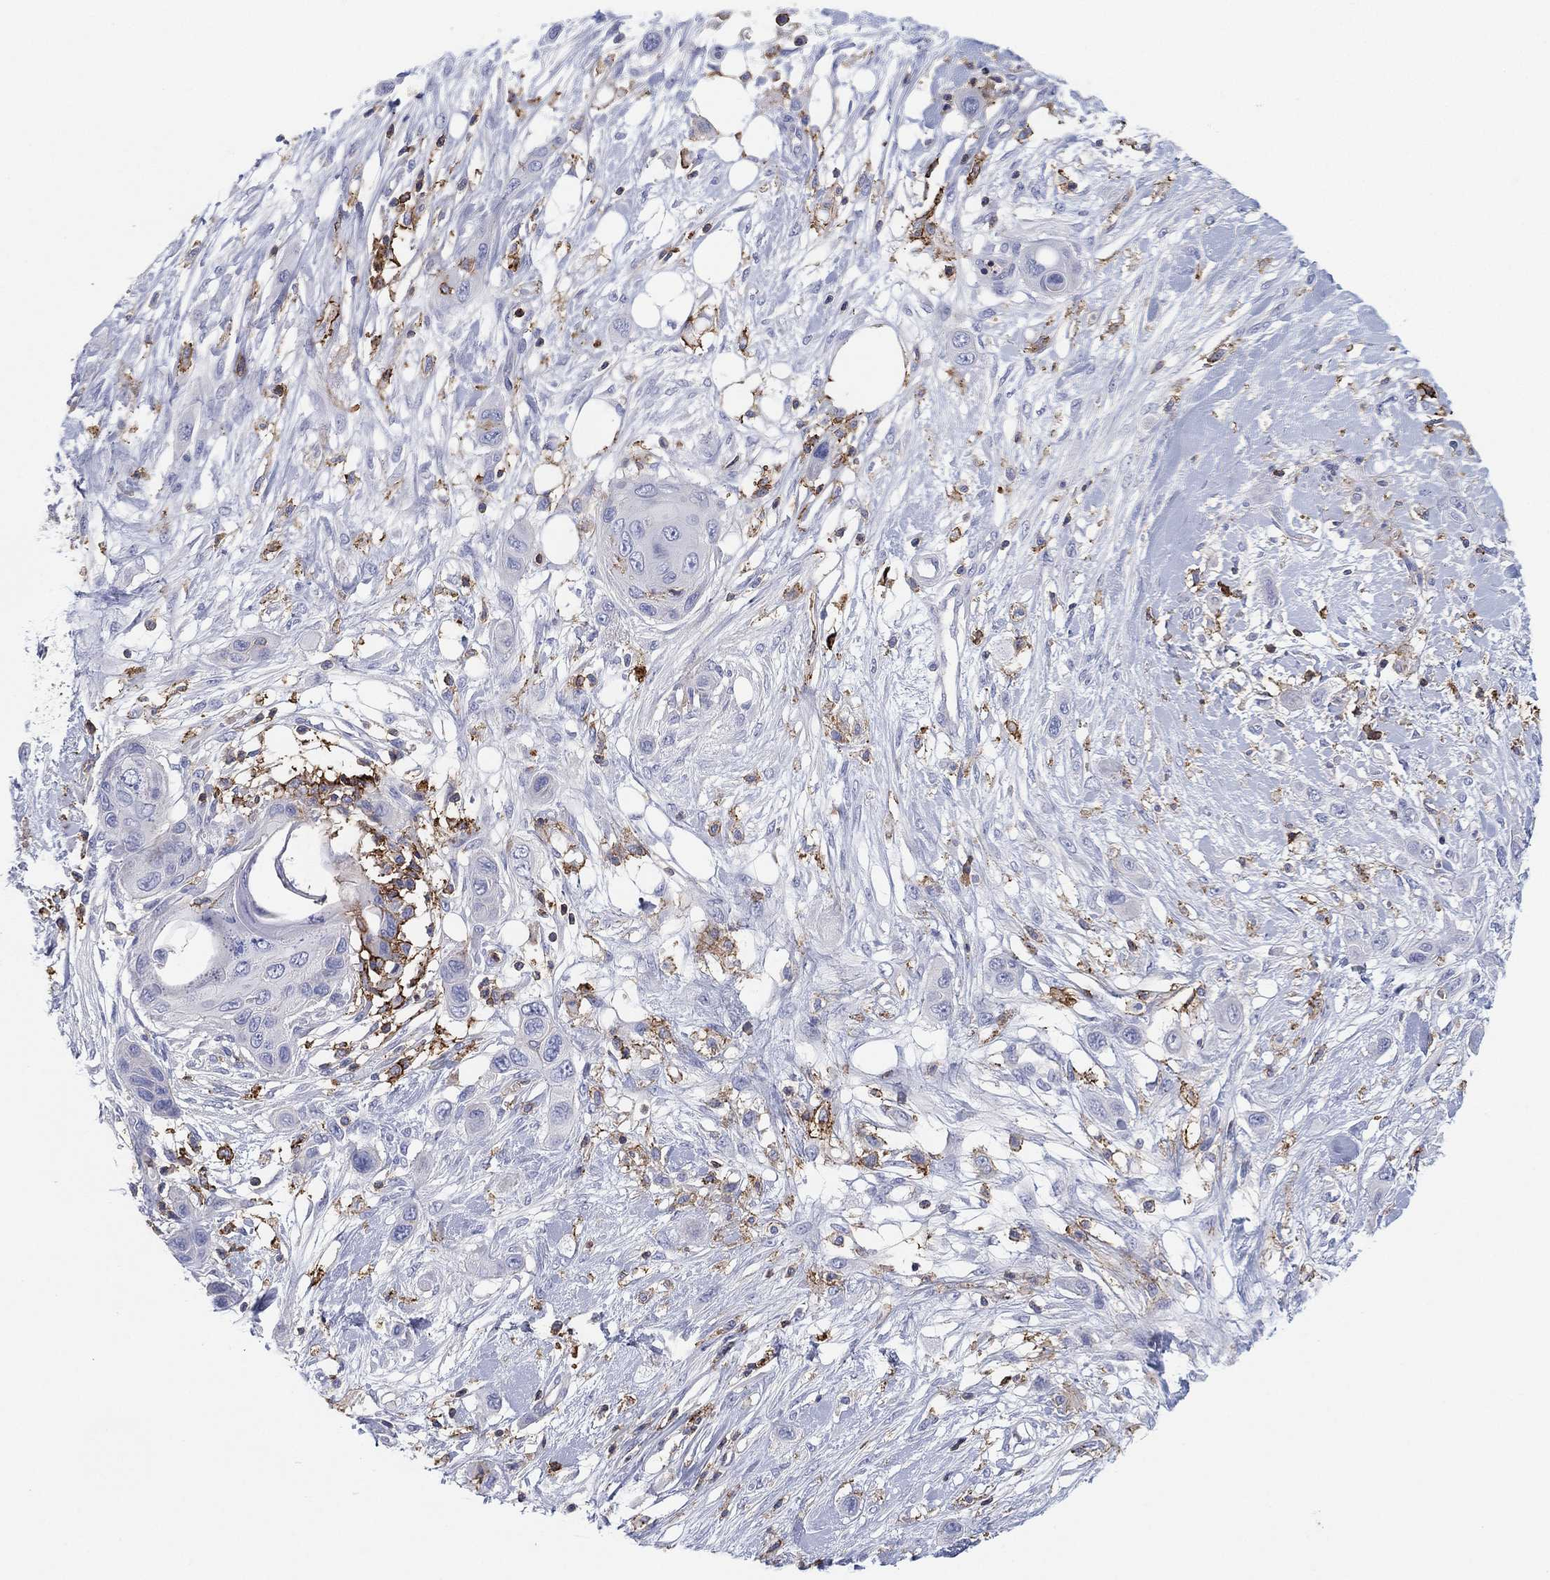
{"staining": {"intensity": "negative", "quantity": "none", "location": "none"}, "tissue": "skin cancer", "cell_type": "Tumor cells", "image_type": "cancer", "snomed": [{"axis": "morphology", "description": "Squamous cell carcinoma, NOS"}, {"axis": "topography", "description": "Skin"}], "caption": "Immunohistochemistry photomicrograph of neoplastic tissue: human skin cancer (squamous cell carcinoma) stained with DAB (3,3'-diaminobenzidine) reveals no significant protein positivity in tumor cells.", "gene": "SELPLG", "patient": {"sex": "male", "age": 79}}